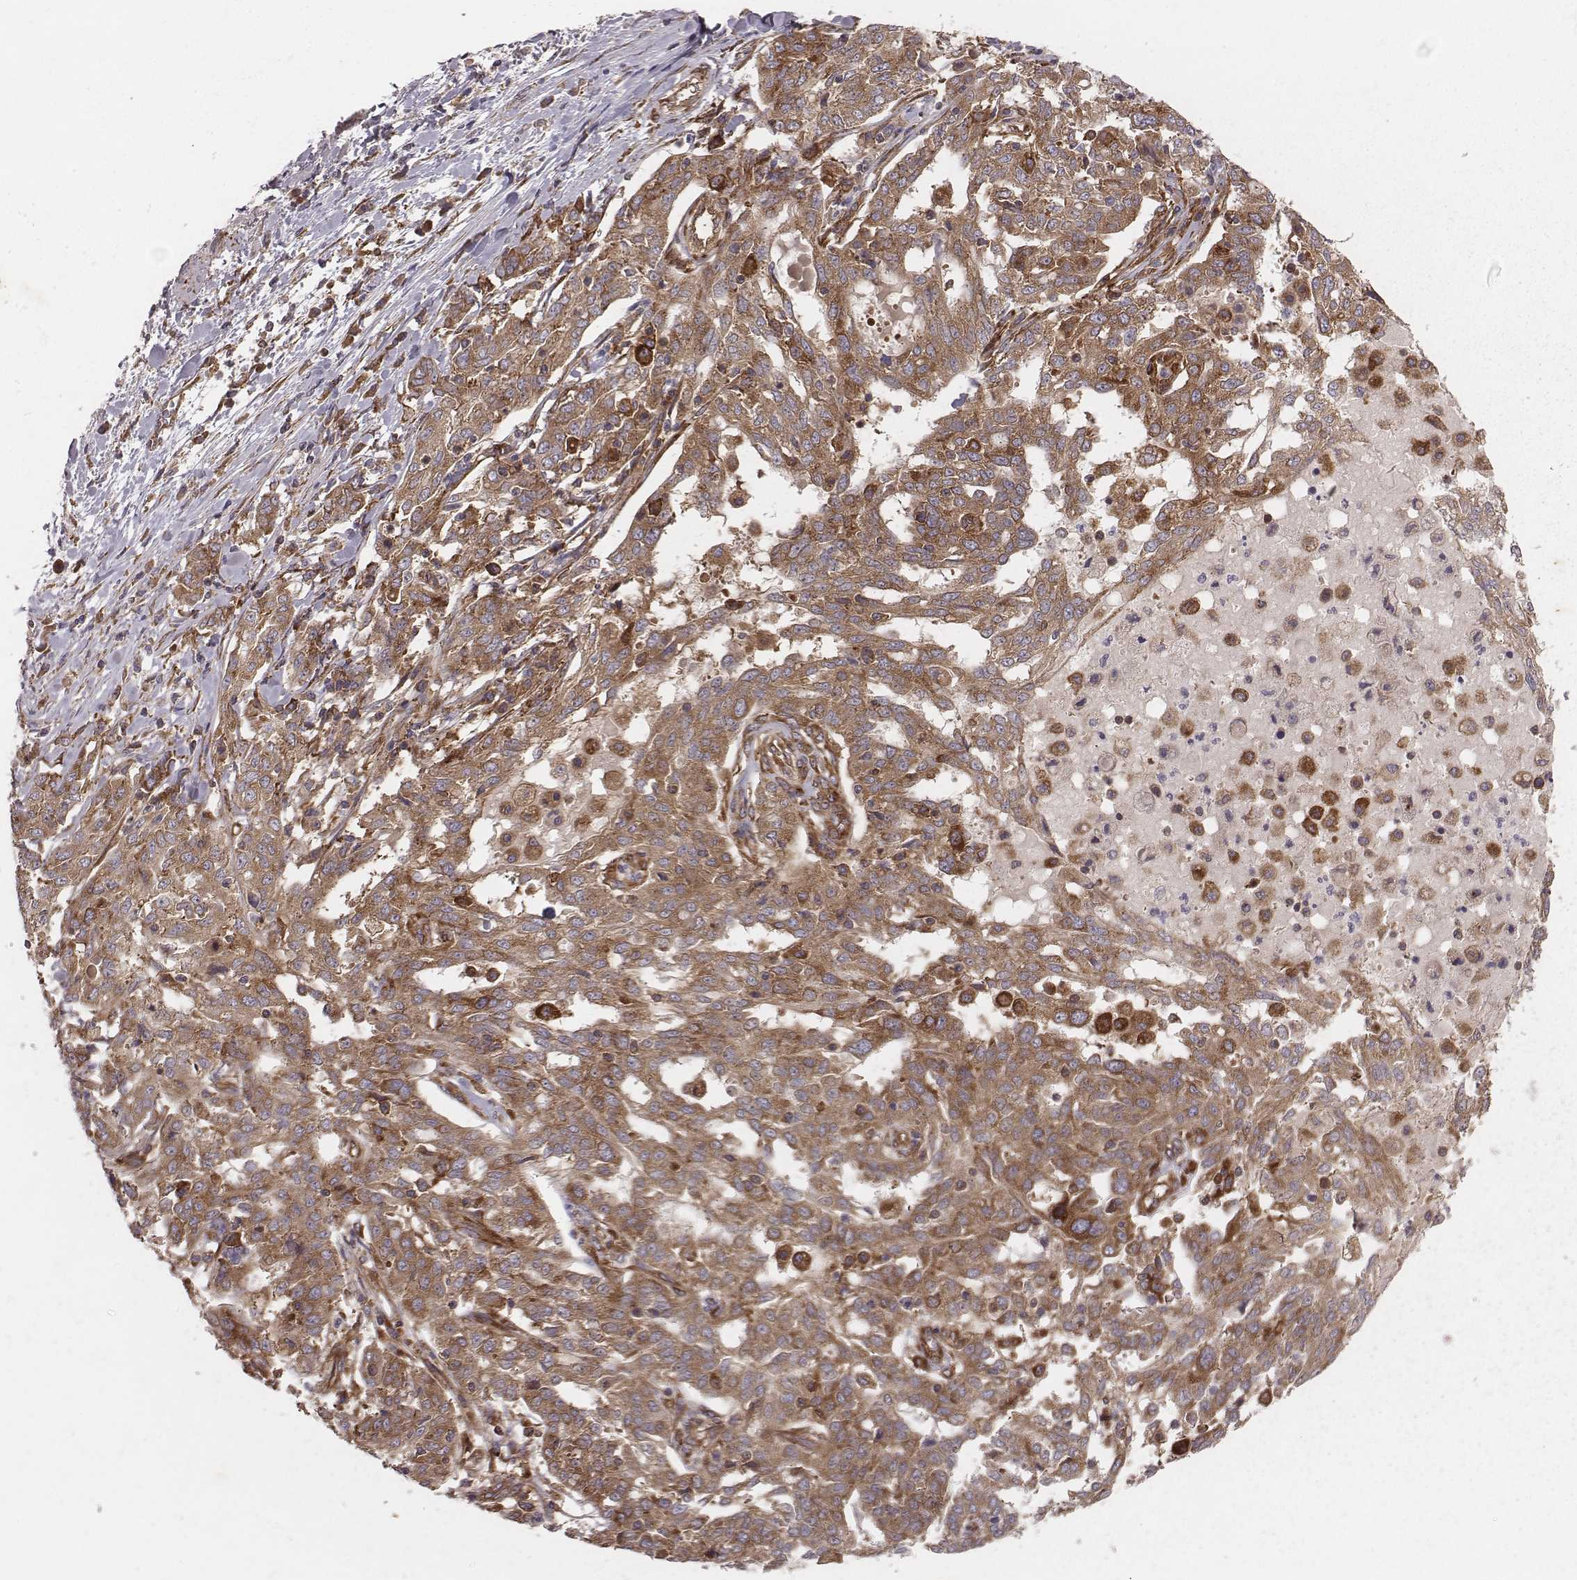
{"staining": {"intensity": "moderate", "quantity": ">75%", "location": "cytoplasmic/membranous"}, "tissue": "ovarian cancer", "cell_type": "Tumor cells", "image_type": "cancer", "snomed": [{"axis": "morphology", "description": "Cystadenocarcinoma, serous, NOS"}, {"axis": "topography", "description": "Ovary"}], "caption": "This micrograph displays immunohistochemistry (IHC) staining of ovarian serous cystadenocarcinoma, with medium moderate cytoplasmic/membranous expression in approximately >75% of tumor cells.", "gene": "TXLNA", "patient": {"sex": "female", "age": 67}}